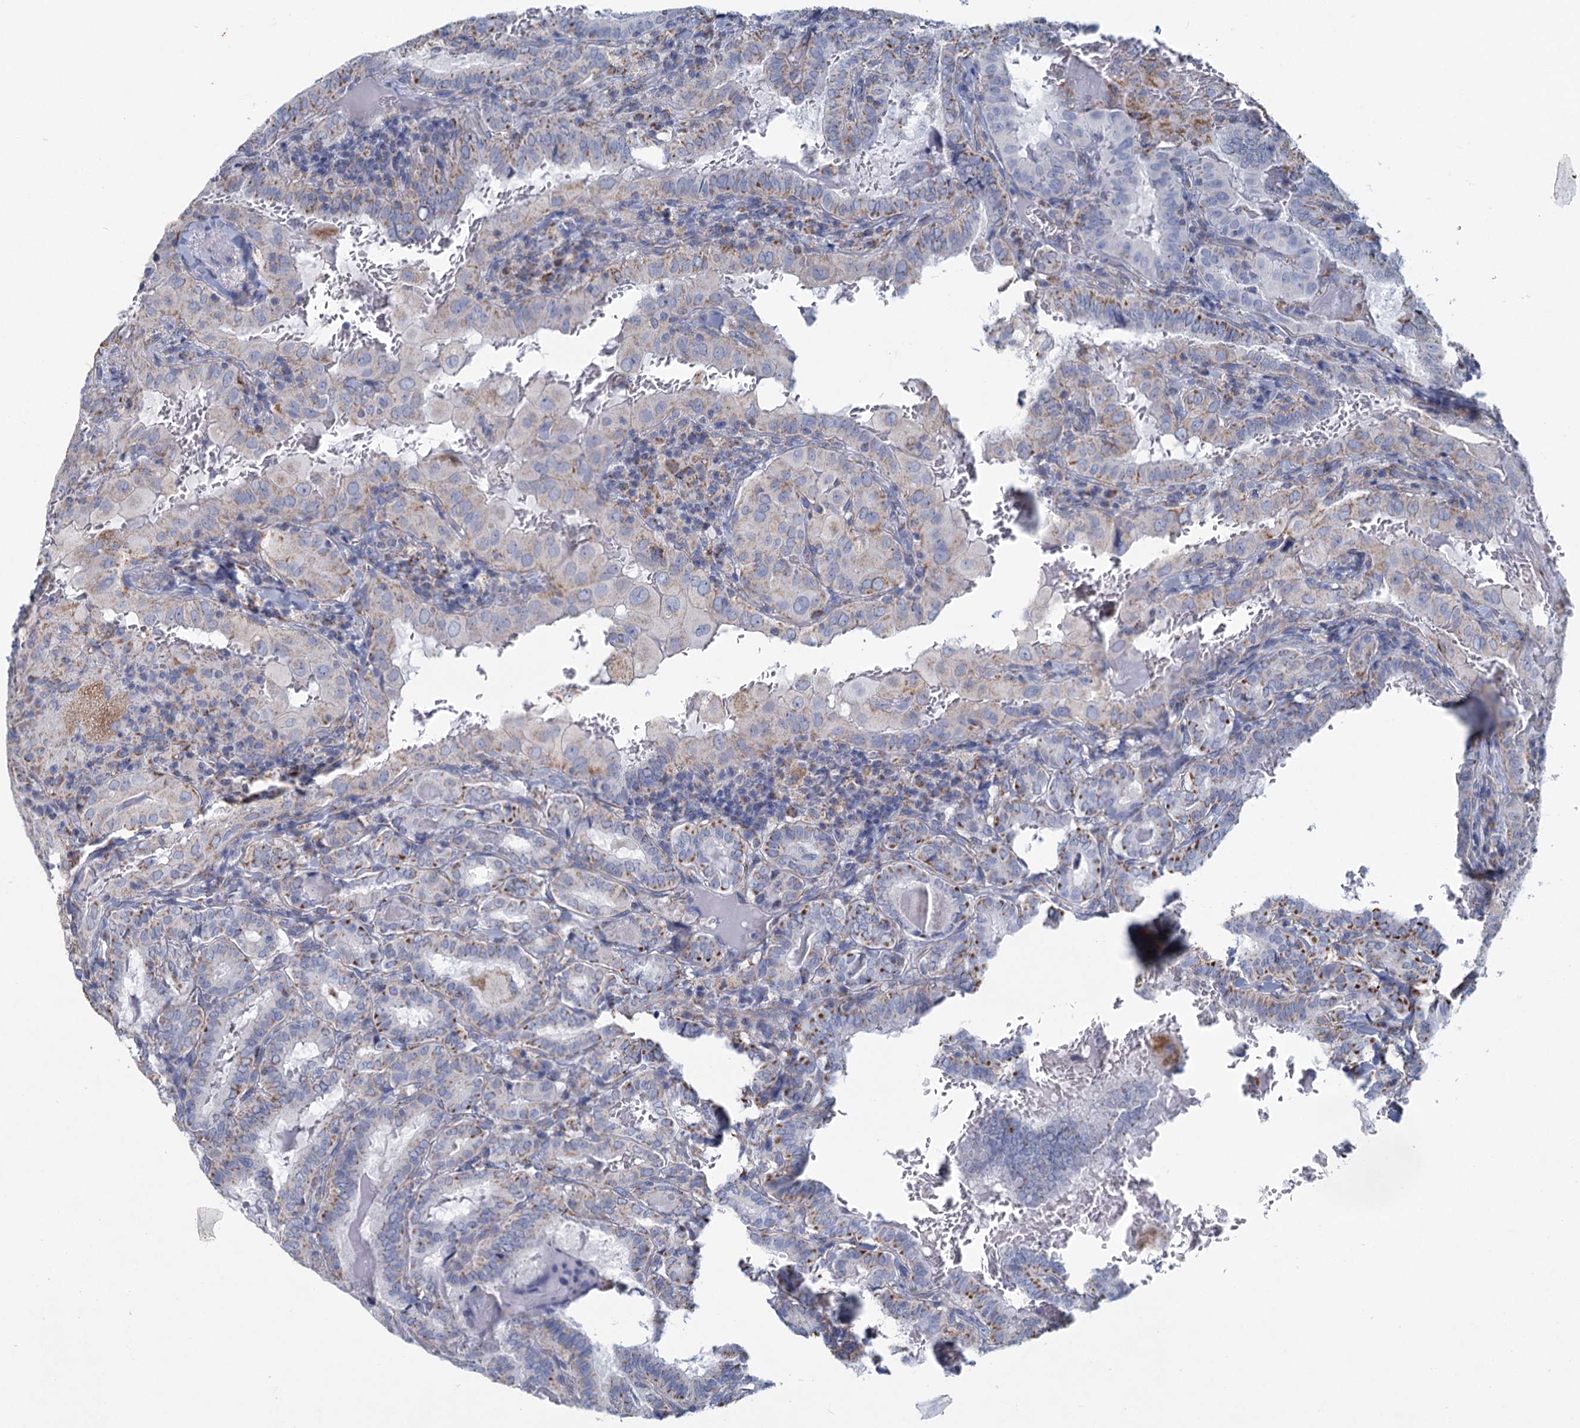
{"staining": {"intensity": "moderate", "quantity": "<25%", "location": "cytoplasmic/membranous"}, "tissue": "thyroid cancer", "cell_type": "Tumor cells", "image_type": "cancer", "snomed": [{"axis": "morphology", "description": "Papillary adenocarcinoma, NOS"}, {"axis": "topography", "description": "Thyroid gland"}], "caption": "DAB (3,3'-diaminobenzidine) immunohistochemical staining of thyroid cancer (papillary adenocarcinoma) displays moderate cytoplasmic/membranous protein positivity in about <25% of tumor cells.", "gene": "NDUFC2", "patient": {"sex": "female", "age": 72}}